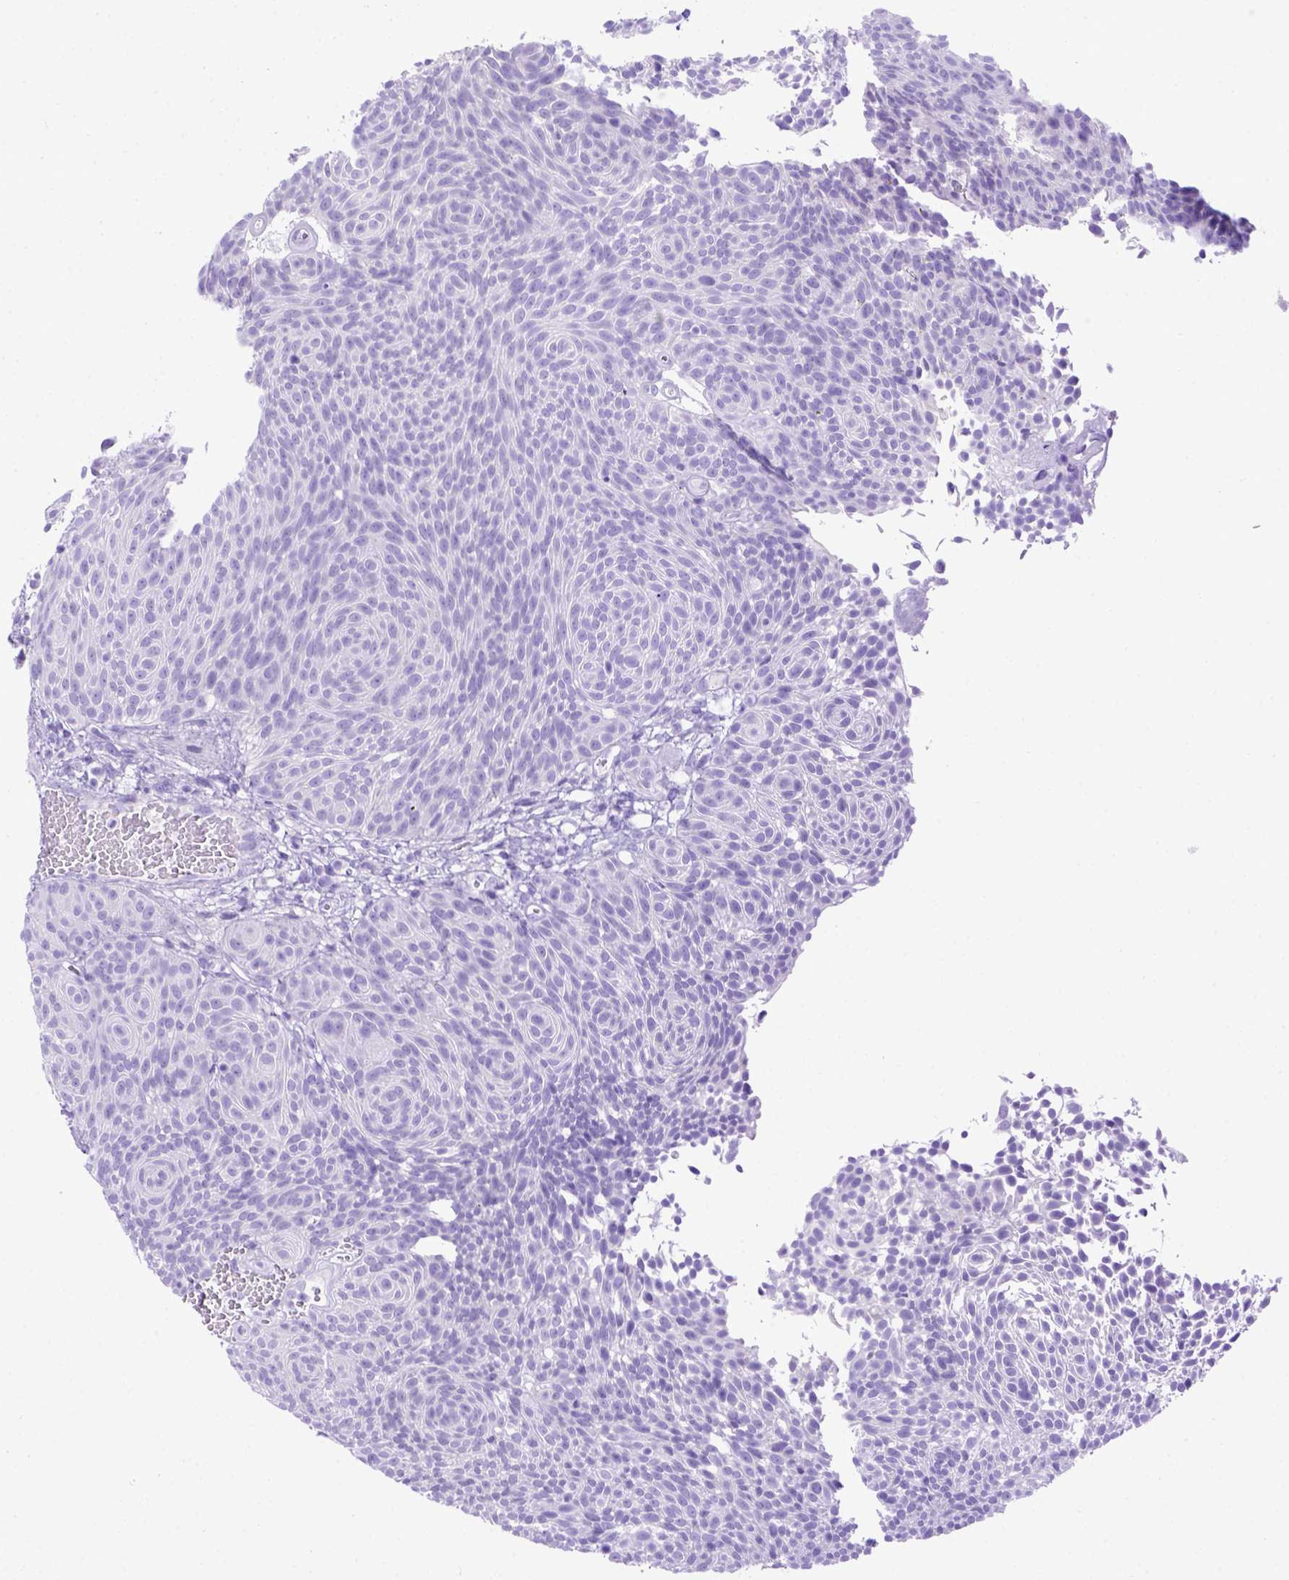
{"staining": {"intensity": "negative", "quantity": "none", "location": "none"}, "tissue": "urothelial cancer", "cell_type": "Tumor cells", "image_type": "cancer", "snomed": [{"axis": "morphology", "description": "Urothelial carcinoma, Low grade"}, {"axis": "topography", "description": "Urinary bladder"}], "caption": "DAB (3,3'-diaminobenzidine) immunohistochemical staining of urothelial carcinoma (low-grade) shows no significant positivity in tumor cells.", "gene": "MEOX2", "patient": {"sex": "male", "age": 77}}